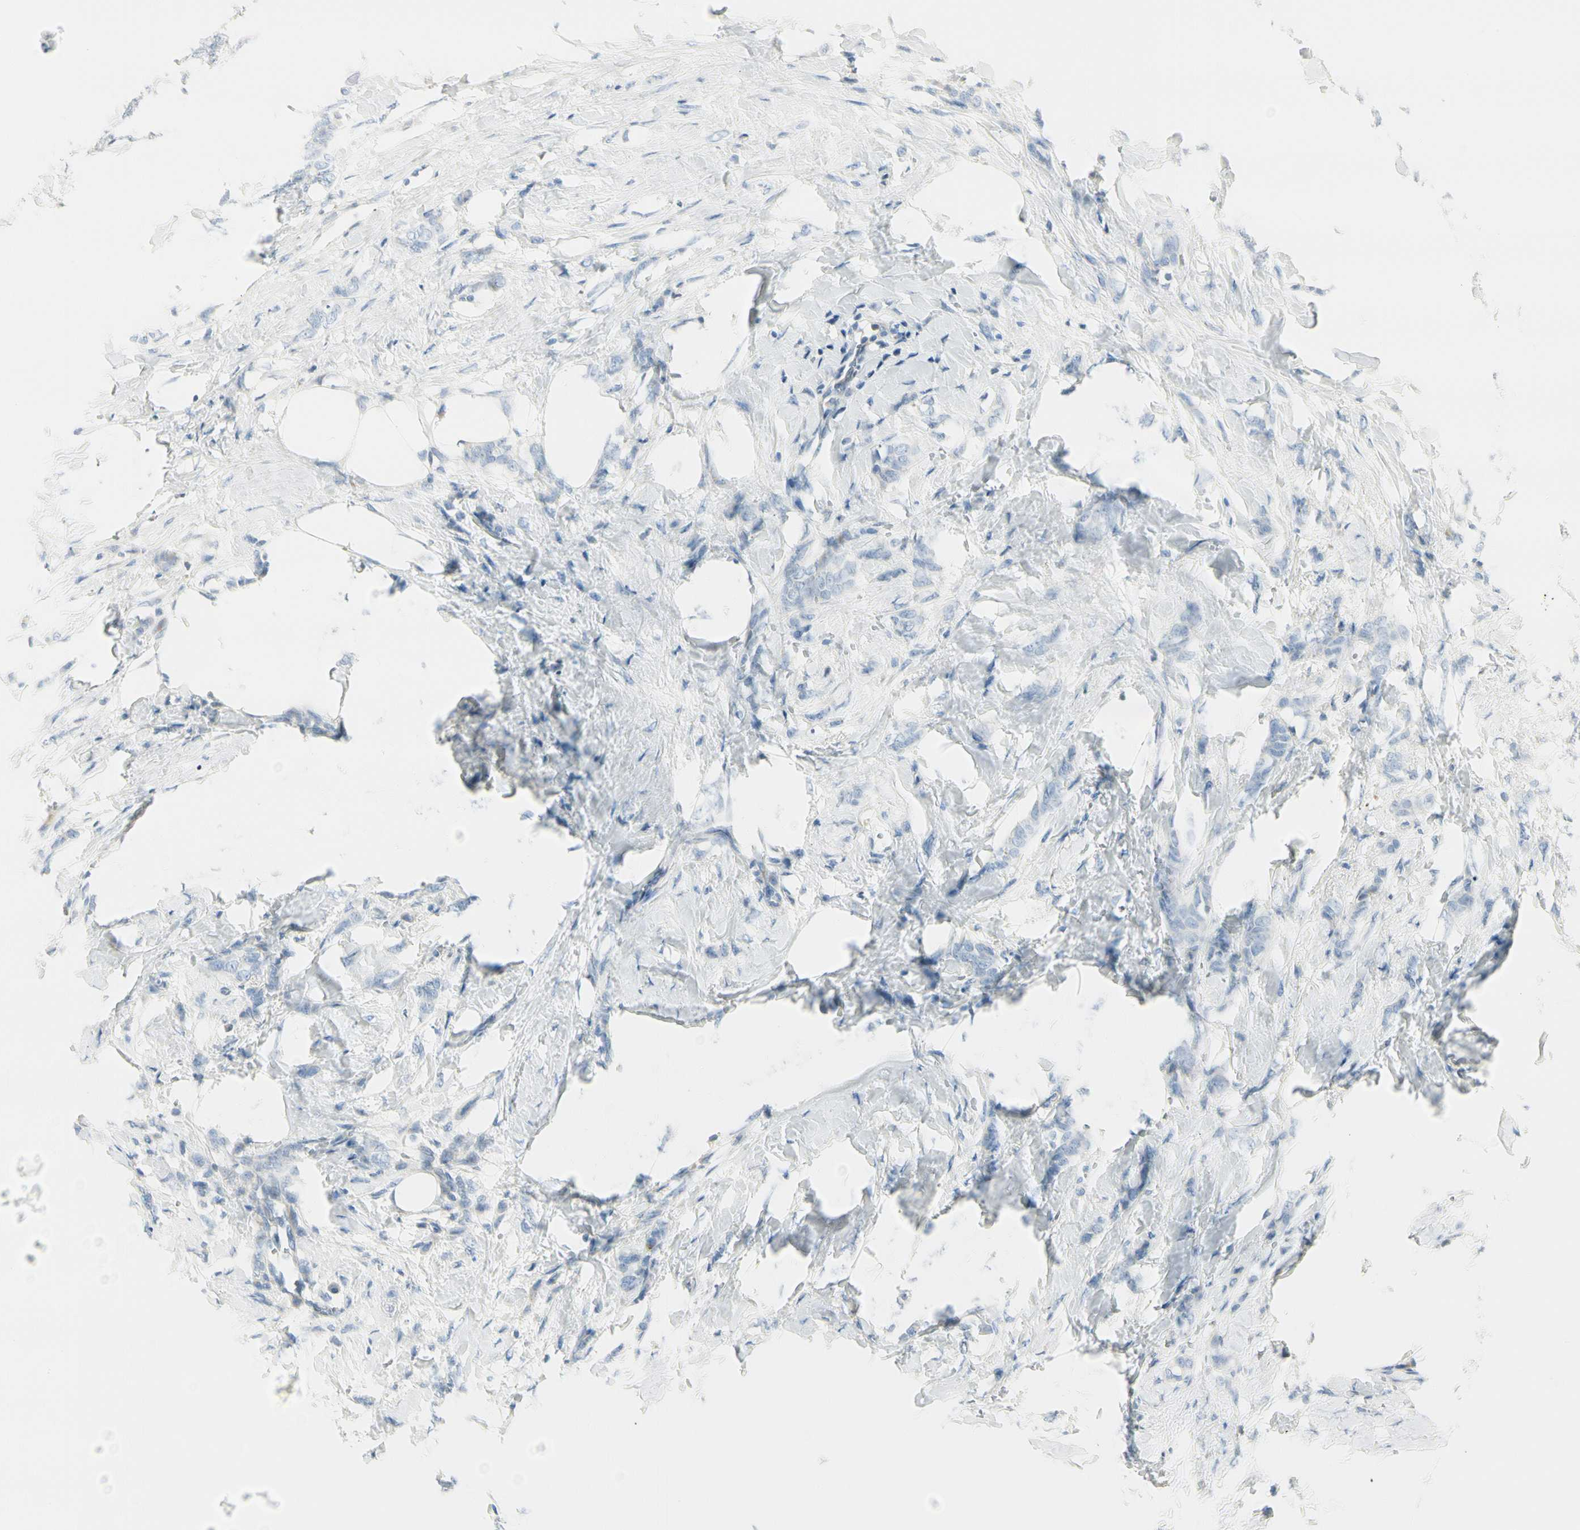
{"staining": {"intensity": "negative", "quantity": "none", "location": "none"}, "tissue": "breast cancer", "cell_type": "Tumor cells", "image_type": "cancer", "snomed": [{"axis": "morphology", "description": "Lobular carcinoma, in situ"}, {"axis": "morphology", "description": "Lobular carcinoma"}, {"axis": "topography", "description": "Breast"}], "caption": "Tumor cells are negative for protein expression in human lobular carcinoma in situ (breast).", "gene": "TNFSF11", "patient": {"sex": "female", "age": 41}}